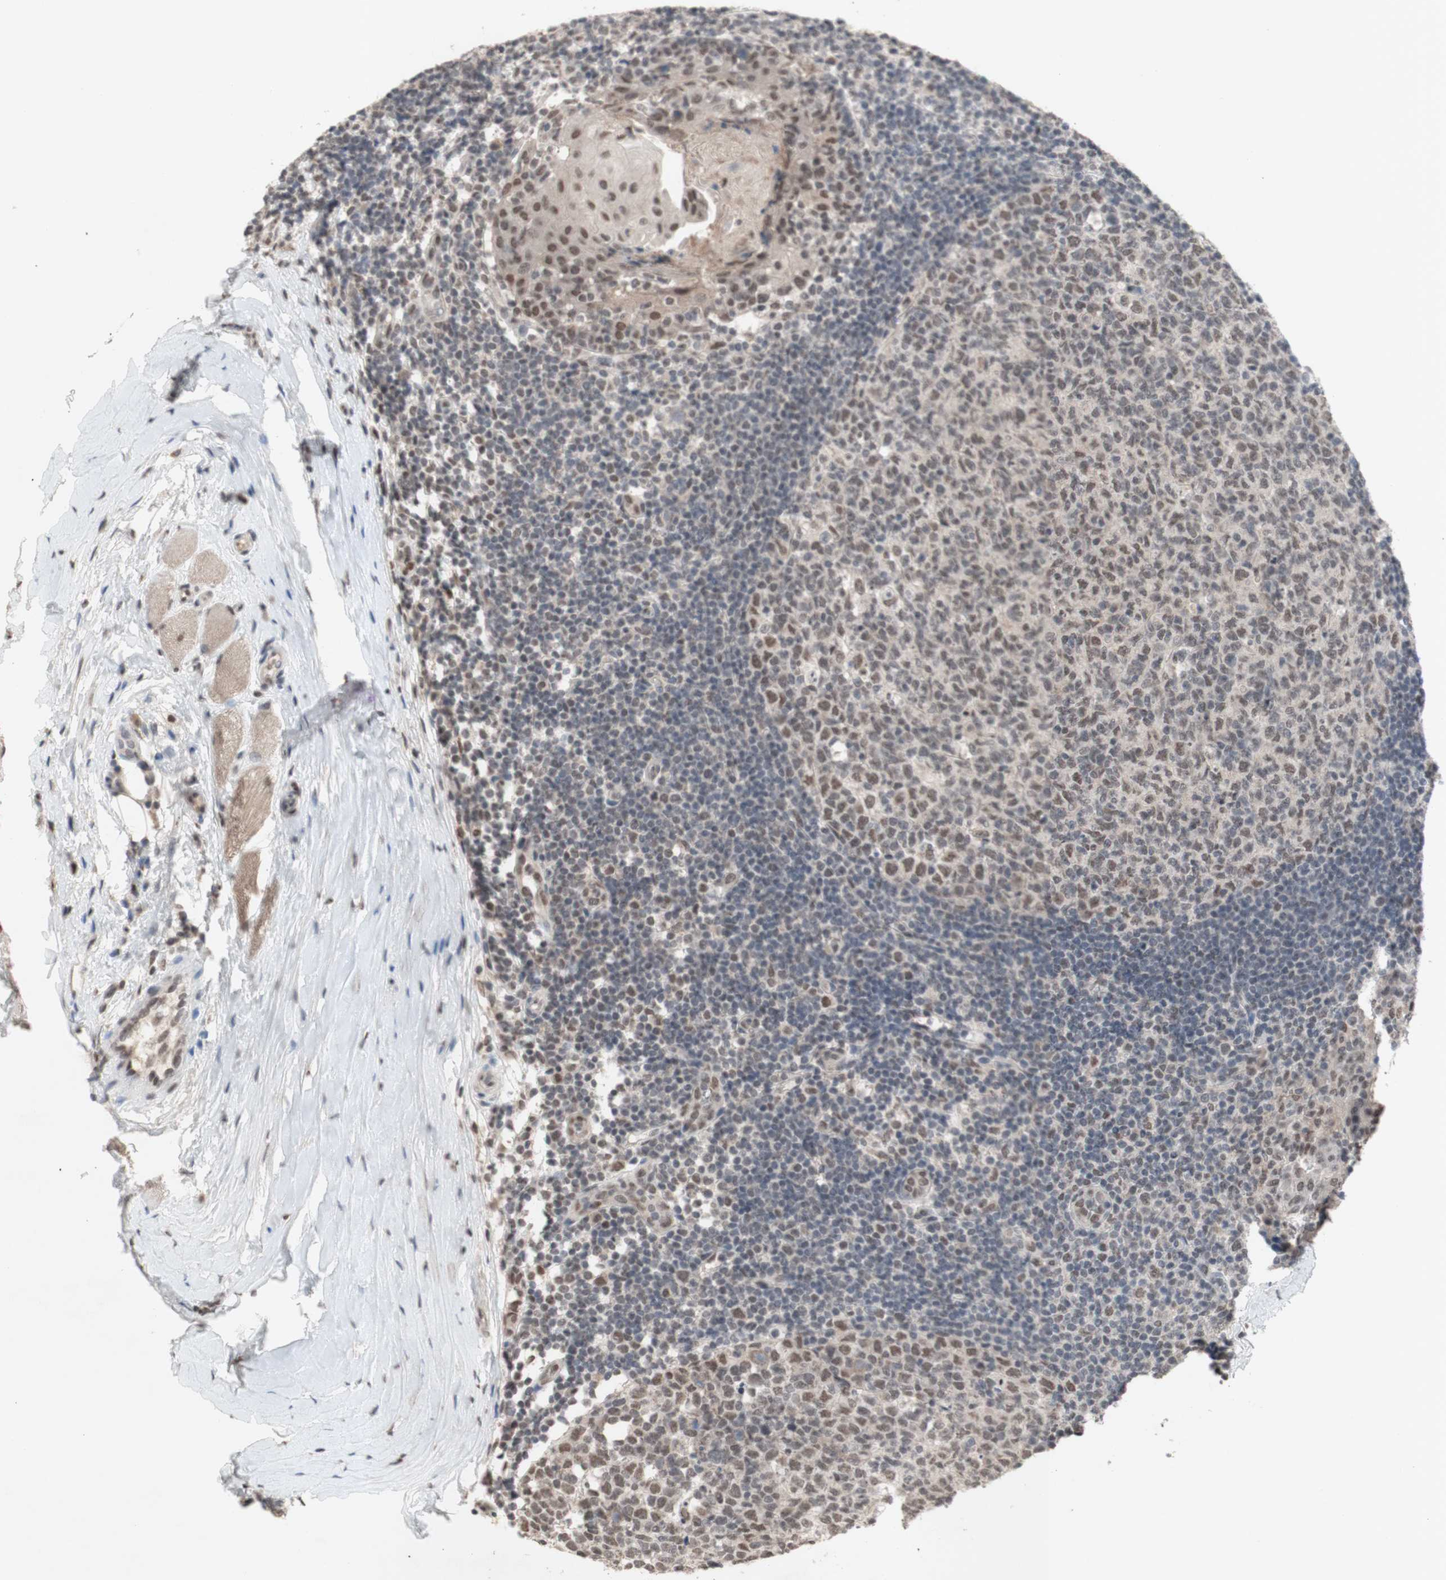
{"staining": {"intensity": "weak", "quantity": ">75%", "location": "nuclear"}, "tissue": "tonsil", "cell_type": "Germinal center cells", "image_type": "normal", "snomed": [{"axis": "morphology", "description": "Normal tissue, NOS"}, {"axis": "topography", "description": "Tonsil"}], "caption": "Weak nuclear expression for a protein is appreciated in approximately >75% of germinal center cells of benign tonsil using IHC.", "gene": "SFPQ", "patient": {"sex": "female", "age": 19}}